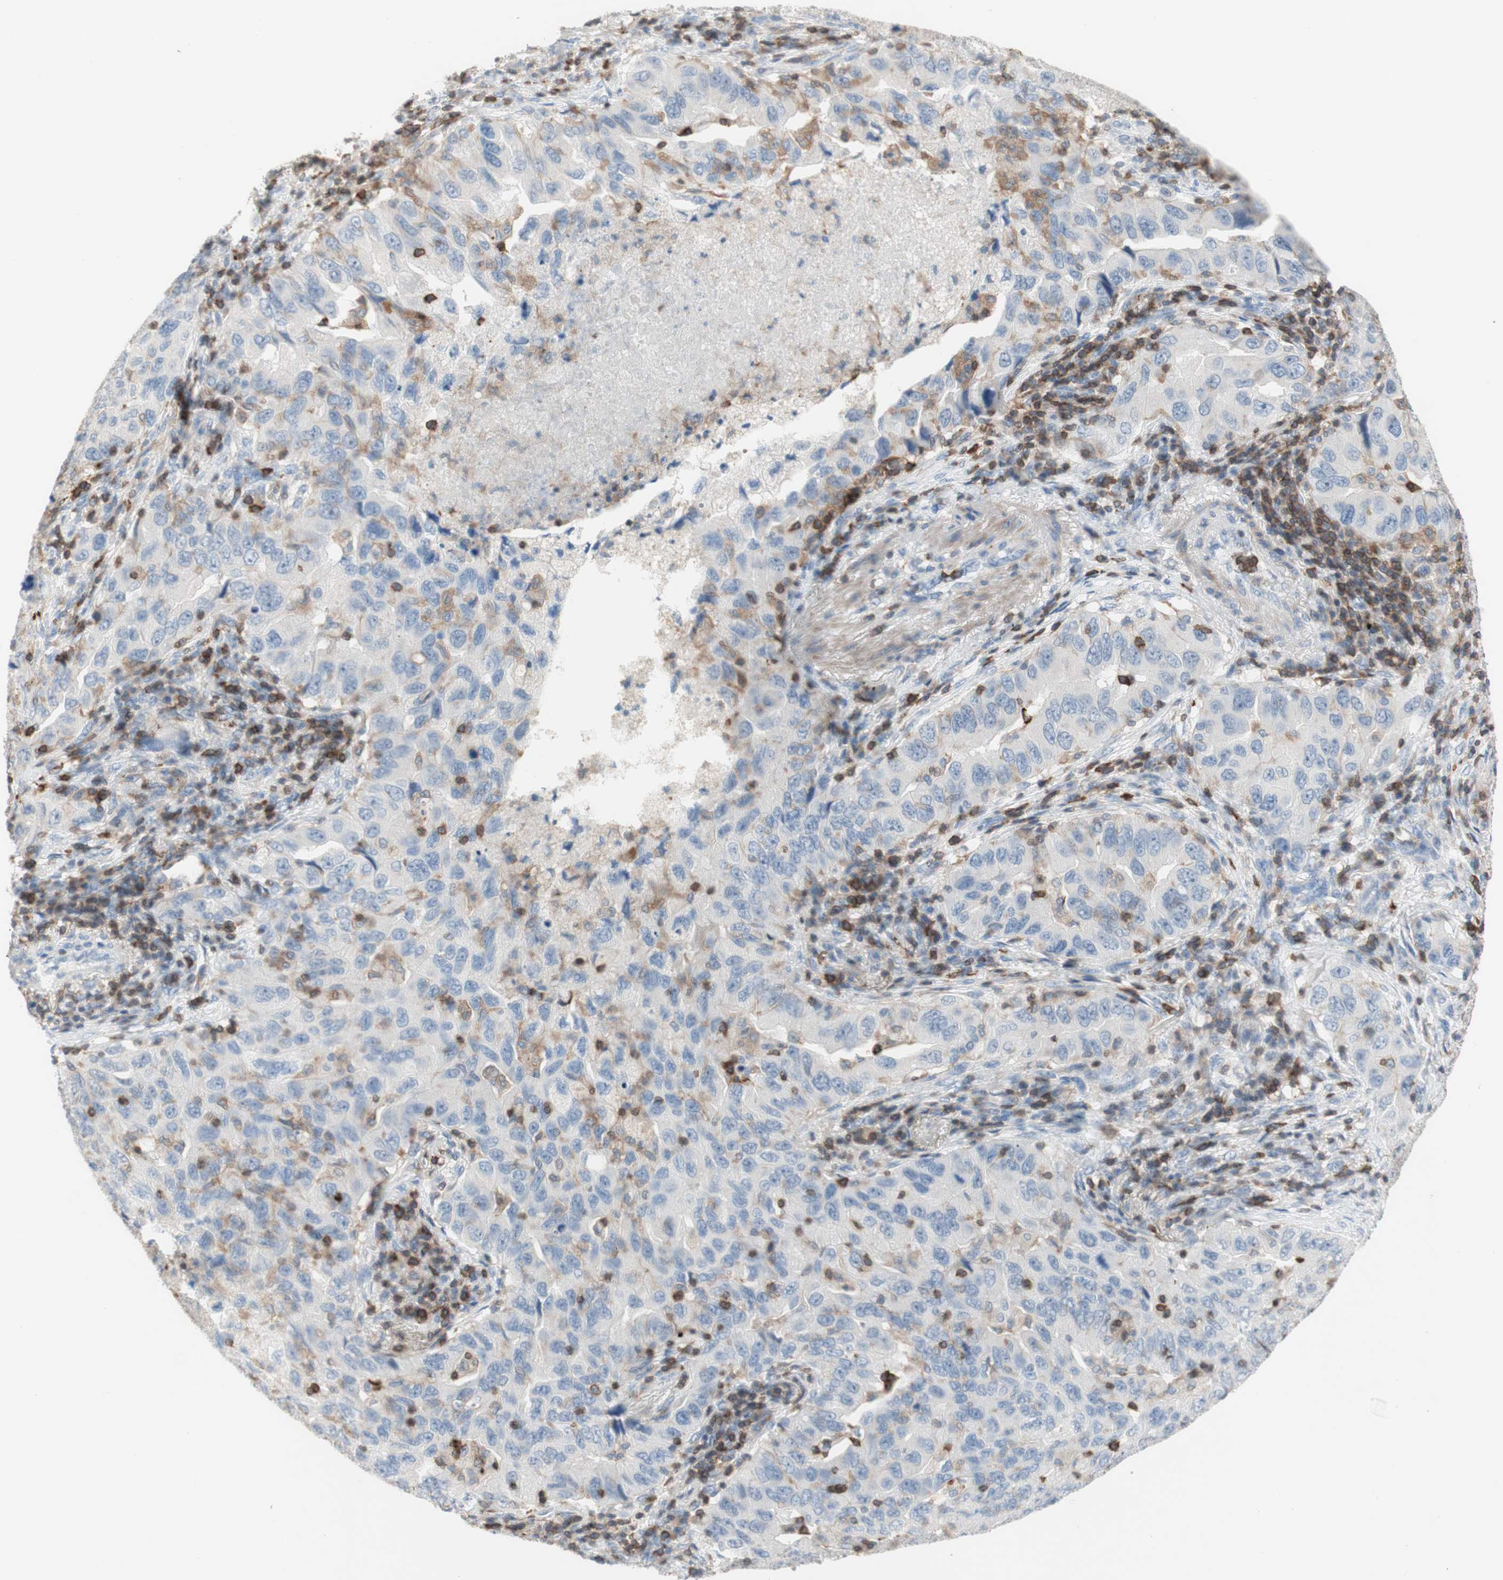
{"staining": {"intensity": "negative", "quantity": "none", "location": "none"}, "tissue": "lung cancer", "cell_type": "Tumor cells", "image_type": "cancer", "snomed": [{"axis": "morphology", "description": "Adenocarcinoma, NOS"}, {"axis": "topography", "description": "Lung"}], "caption": "Immunohistochemical staining of human lung cancer (adenocarcinoma) exhibits no significant positivity in tumor cells.", "gene": "SPINK6", "patient": {"sex": "female", "age": 65}}